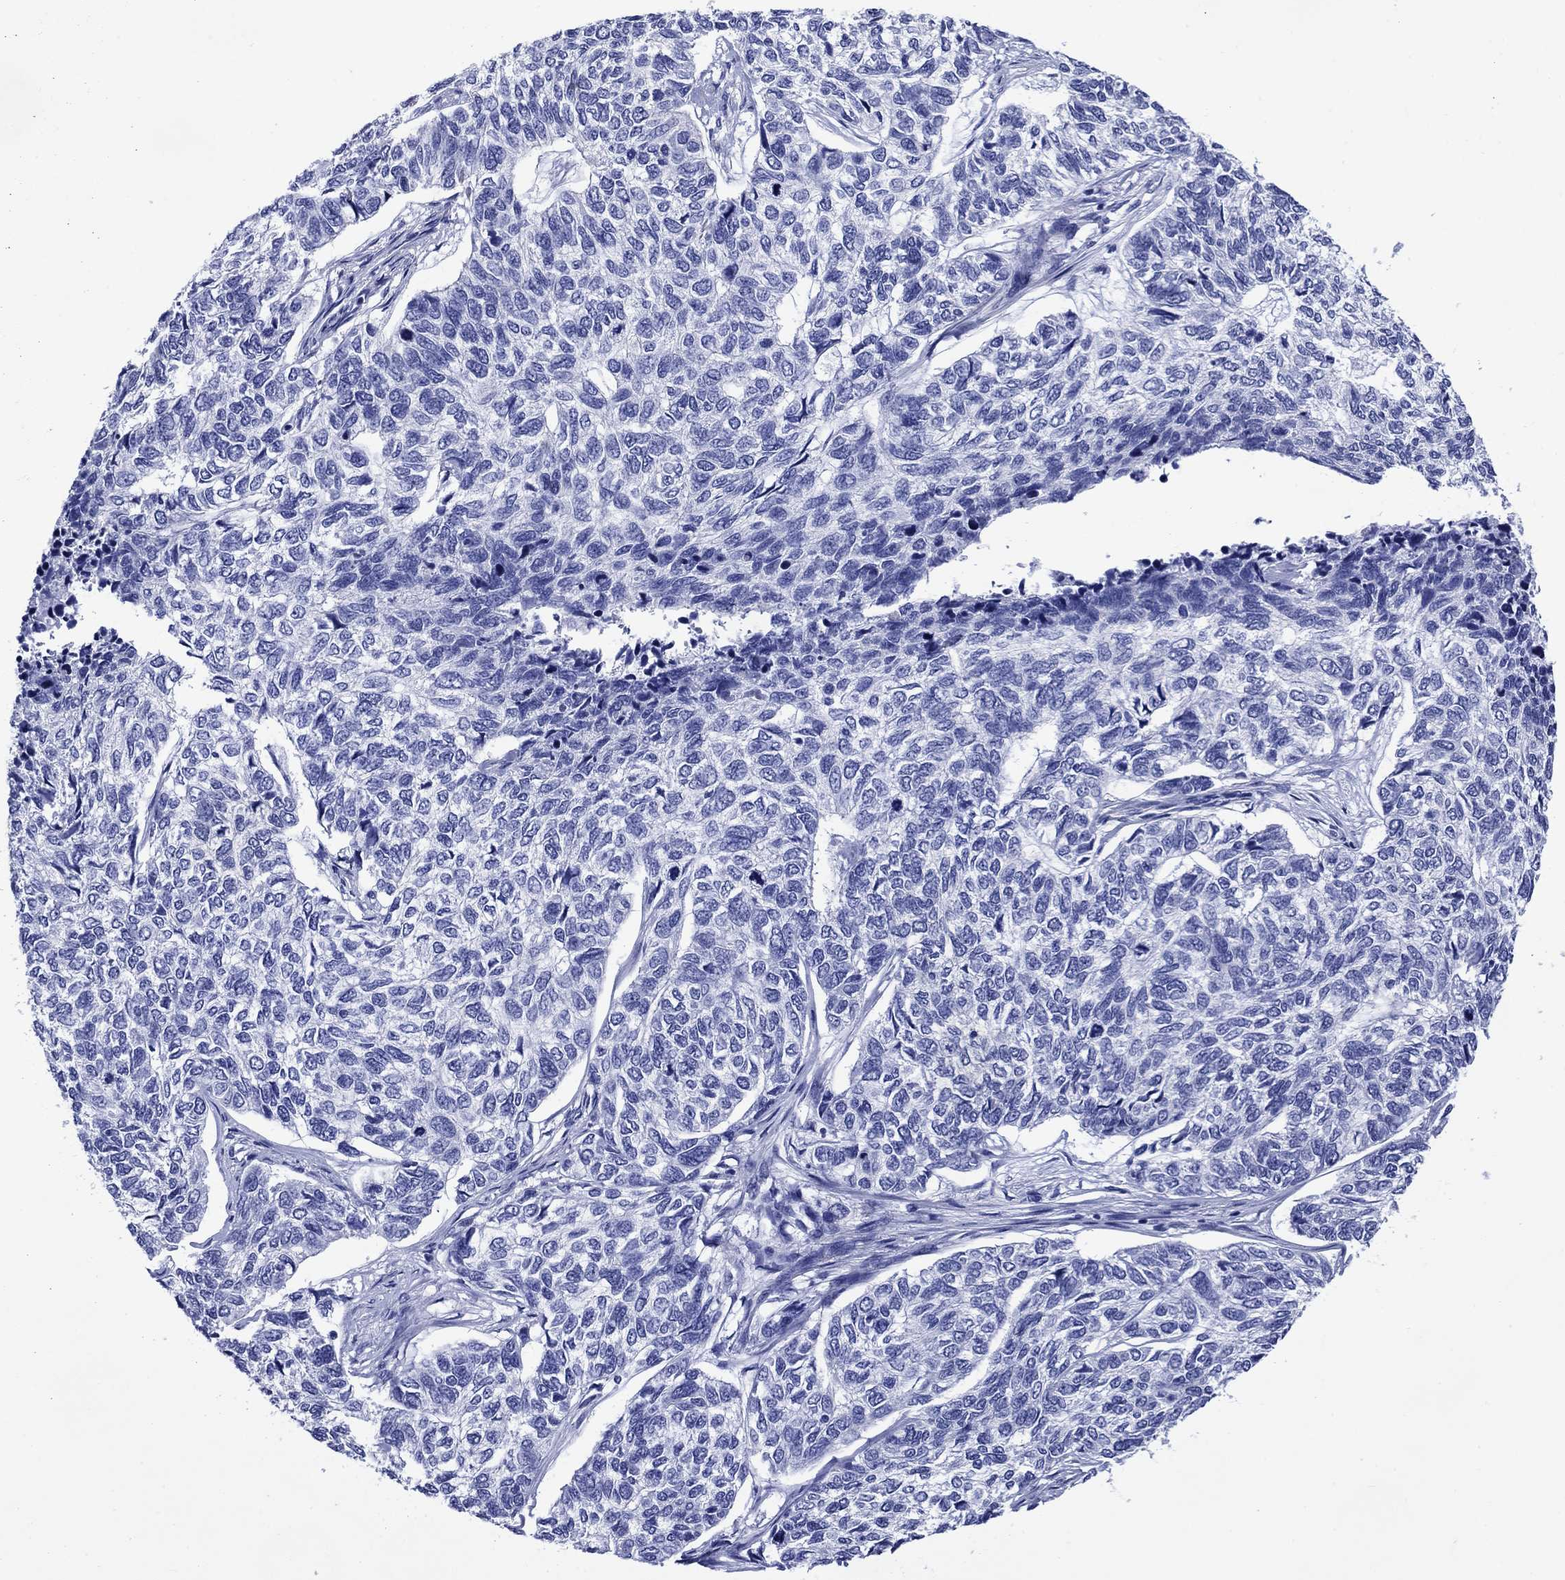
{"staining": {"intensity": "negative", "quantity": "none", "location": "none"}, "tissue": "skin cancer", "cell_type": "Tumor cells", "image_type": "cancer", "snomed": [{"axis": "morphology", "description": "Basal cell carcinoma"}, {"axis": "topography", "description": "Skin"}], "caption": "Skin cancer stained for a protein using immunohistochemistry (IHC) shows no staining tumor cells.", "gene": "SLC1A2", "patient": {"sex": "female", "age": 65}}